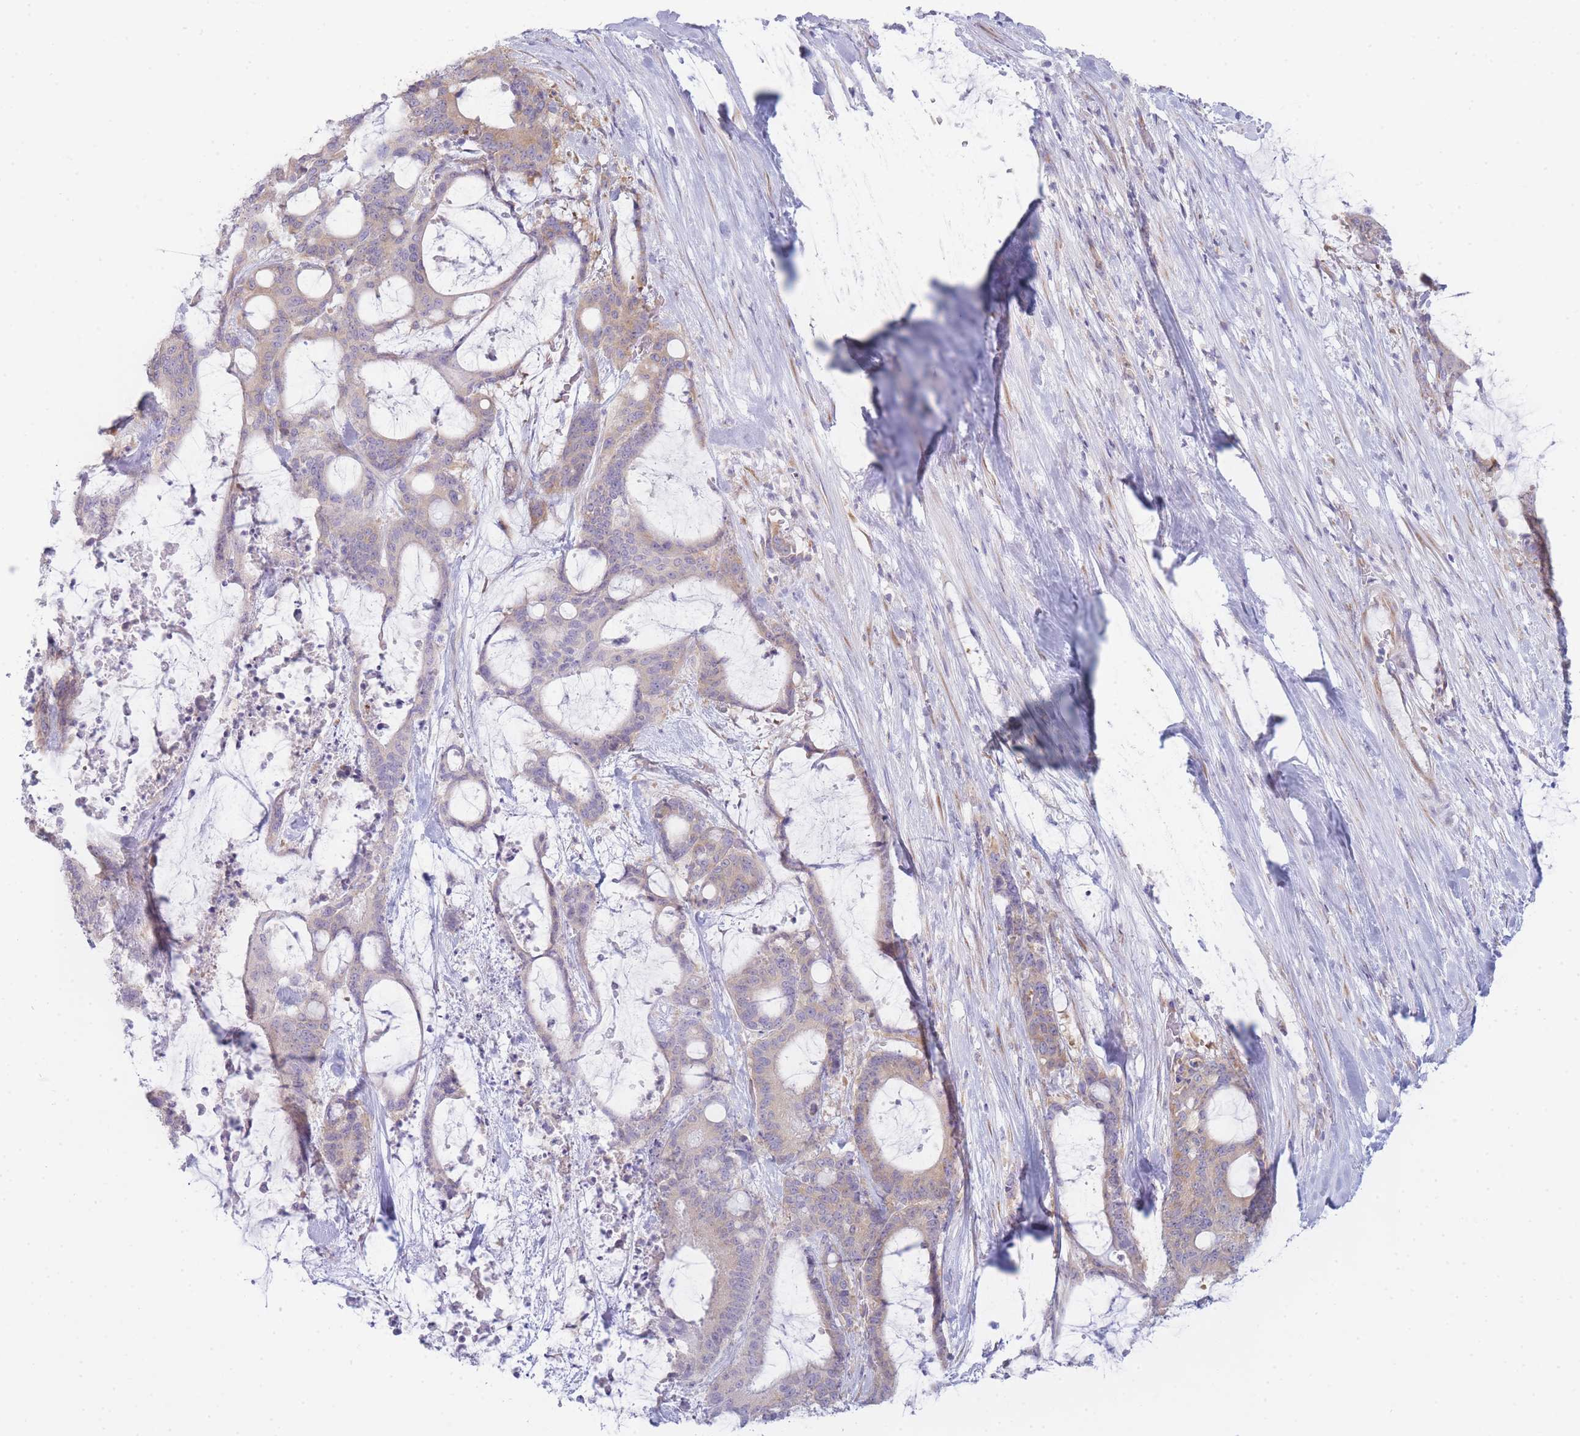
{"staining": {"intensity": "weak", "quantity": "25%-75%", "location": "cytoplasmic/membranous"}, "tissue": "liver cancer", "cell_type": "Tumor cells", "image_type": "cancer", "snomed": [{"axis": "morphology", "description": "Normal tissue, NOS"}, {"axis": "morphology", "description": "Cholangiocarcinoma"}, {"axis": "topography", "description": "Liver"}, {"axis": "topography", "description": "Peripheral nerve tissue"}], "caption": "The photomicrograph demonstrates a brown stain indicating the presence of a protein in the cytoplasmic/membranous of tumor cells in liver cholangiocarcinoma. The protein of interest is shown in brown color, while the nuclei are stained blue.", "gene": "OR5L2", "patient": {"sex": "female", "age": 73}}